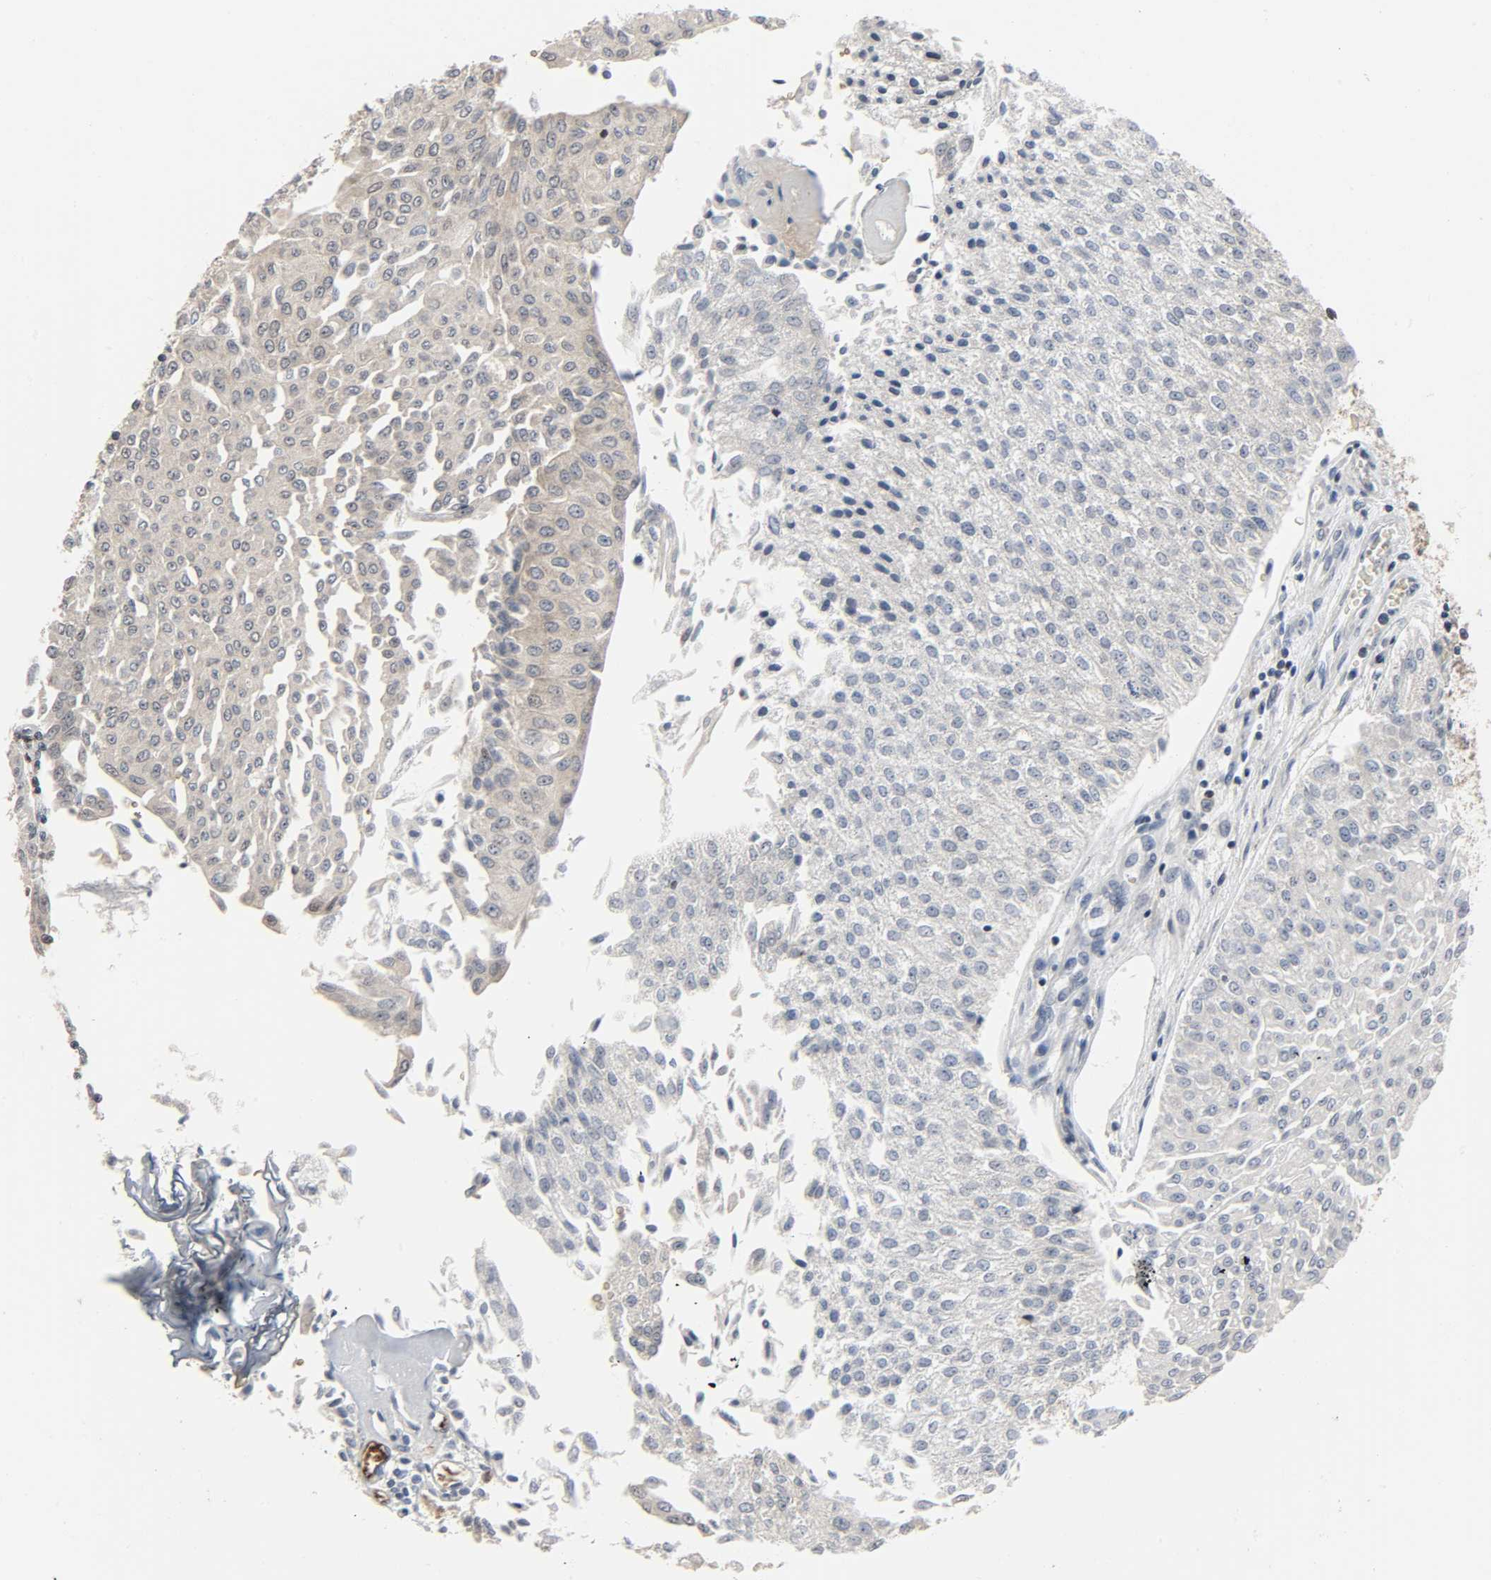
{"staining": {"intensity": "weak", "quantity": "25%-75%", "location": "cytoplasmic/membranous,nuclear"}, "tissue": "urothelial cancer", "cell_type": "Tumor cells", "image_type": "cancer", "snomed": [{"axis": "morphology", "description": "Urothelial carcinoma, Low grade"}, {"axis": "topography", "description": "Urinary bladder"}], "caption": "A brown stain highlights weak cytoplasmic/membranous and nuclear positivity of a protein in human urothelial carcinoma (low-grade) tumor cells.", "gene": "PLEKHA2", "patient": {"sex": "male", "age": 86}}